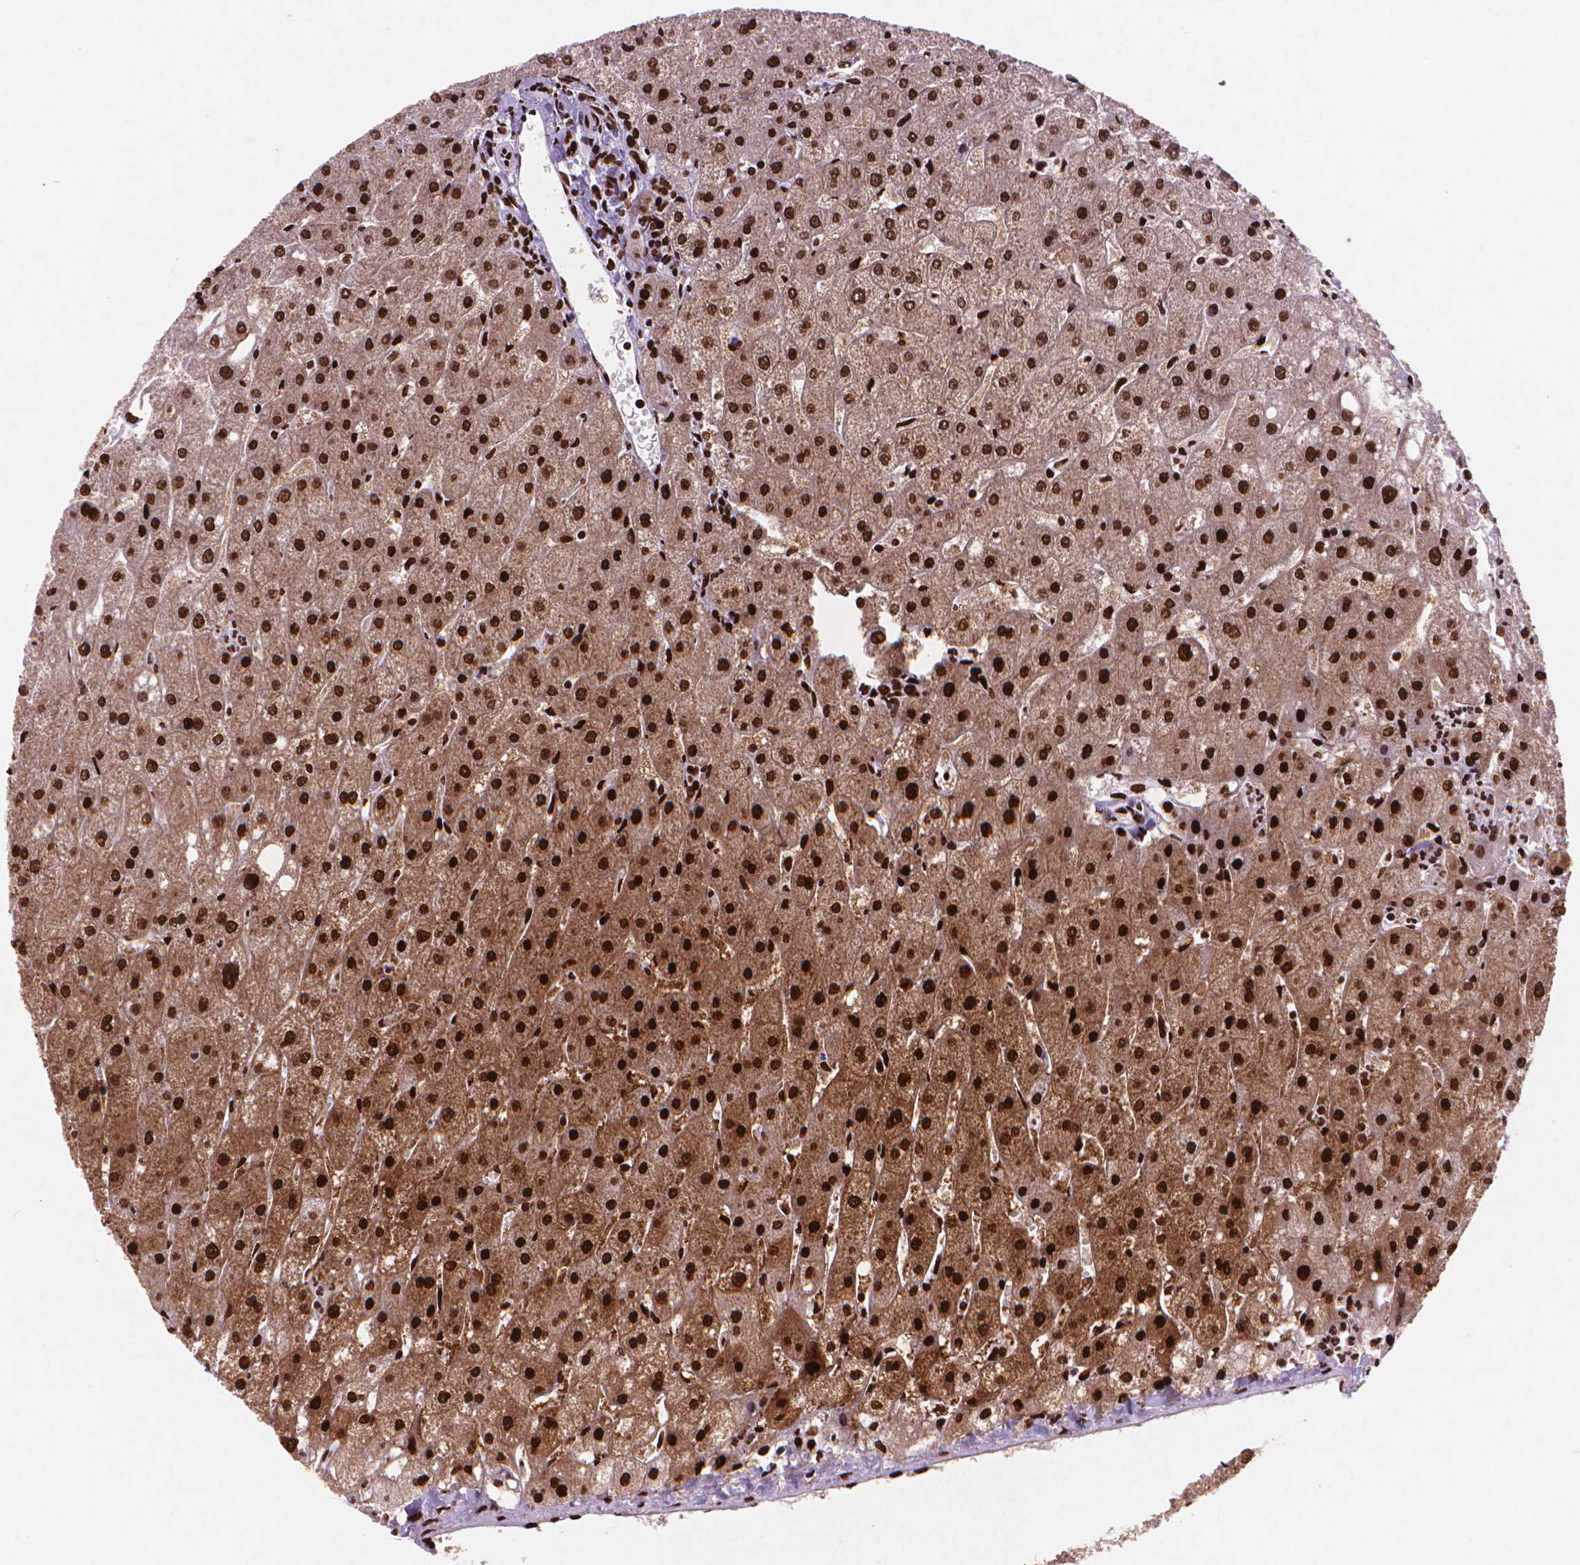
{"staining": {"intensity": "strong", "quantity": ">75%", "location": "nuclear"}, "tissue": "liver", "cell_type": "Cholangiocytes", "image_type": "normal", "snomed": [{"axis": "morphology", "description": "Normal tissue, NOS"}, {"axis": "topography", "description": "Liver"}], "caption": "This photomicrograph demonstrates normal liver stained with IHC to label a protein in brown. The nuclear of cholangiocytes show strong positivity for the protein. Nuclei are counter-stained blue.", "gene": "CITED2", "patient": {"sex": "male", "age": 67}}